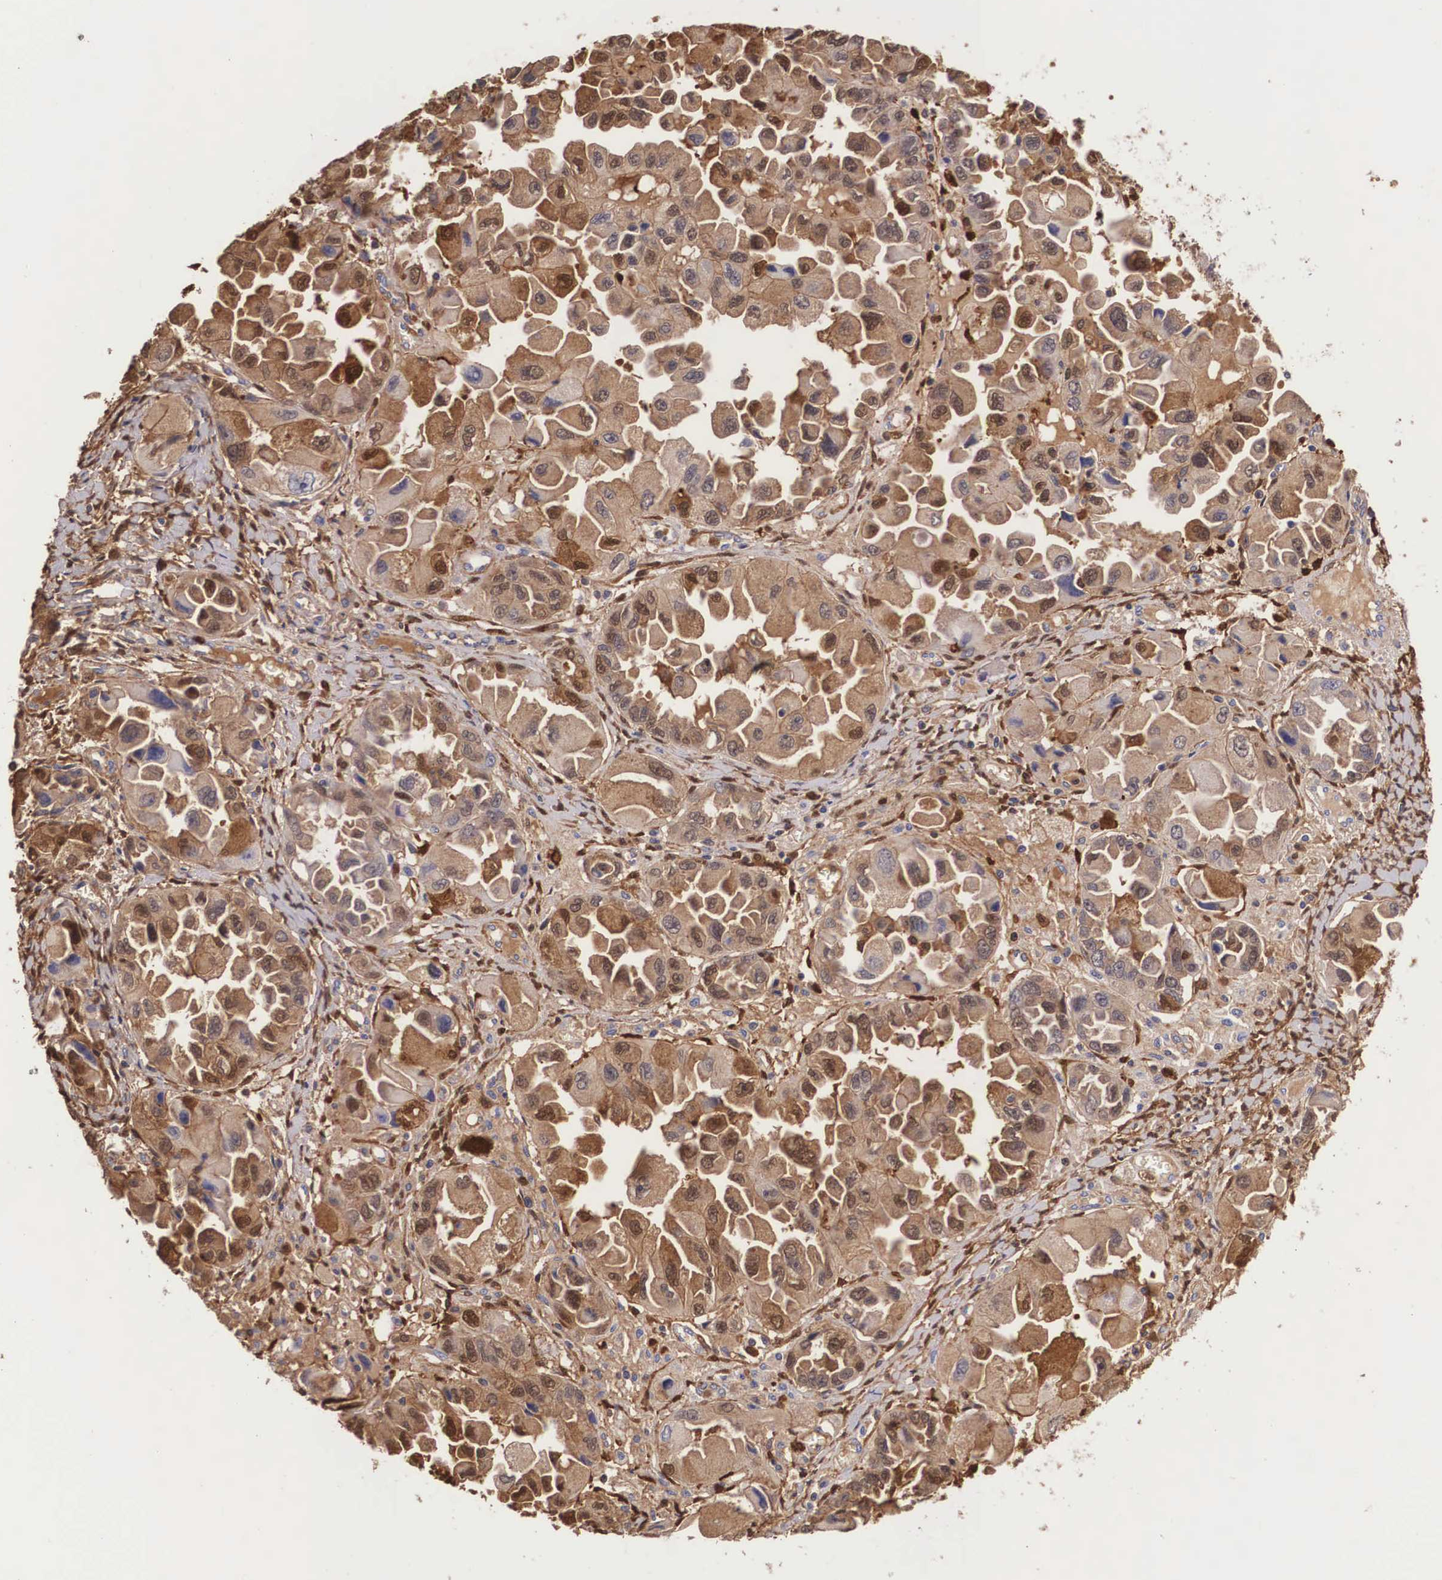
{"staining": {"intensity": "moderate", "quantity": ">75%", "location": "cytoplasmic/membranous"}, "tissue": "ovarian cancer", "cell_type": "Tumor cells", "image_type": "cancer", "snomed": [{"axis": "morphology", "description": "Cystadenocarcinoma, serous, NOS"}, {"axis": "topography", "description": "Ovary"}], "caption": "A medium amount of moderate cytoplasmic/membranous staining is present in approximately >75% of tumor cells in ovarian cancer tissue. The protein of interest is stained brown, and the nuclei are stained in blue (DAB (3,3'-diaminobenzidine) IHC with brightfield microscopy, high magnification).", "gene": "LGALS1", "patient": {"sex": "female", "age": 84}}